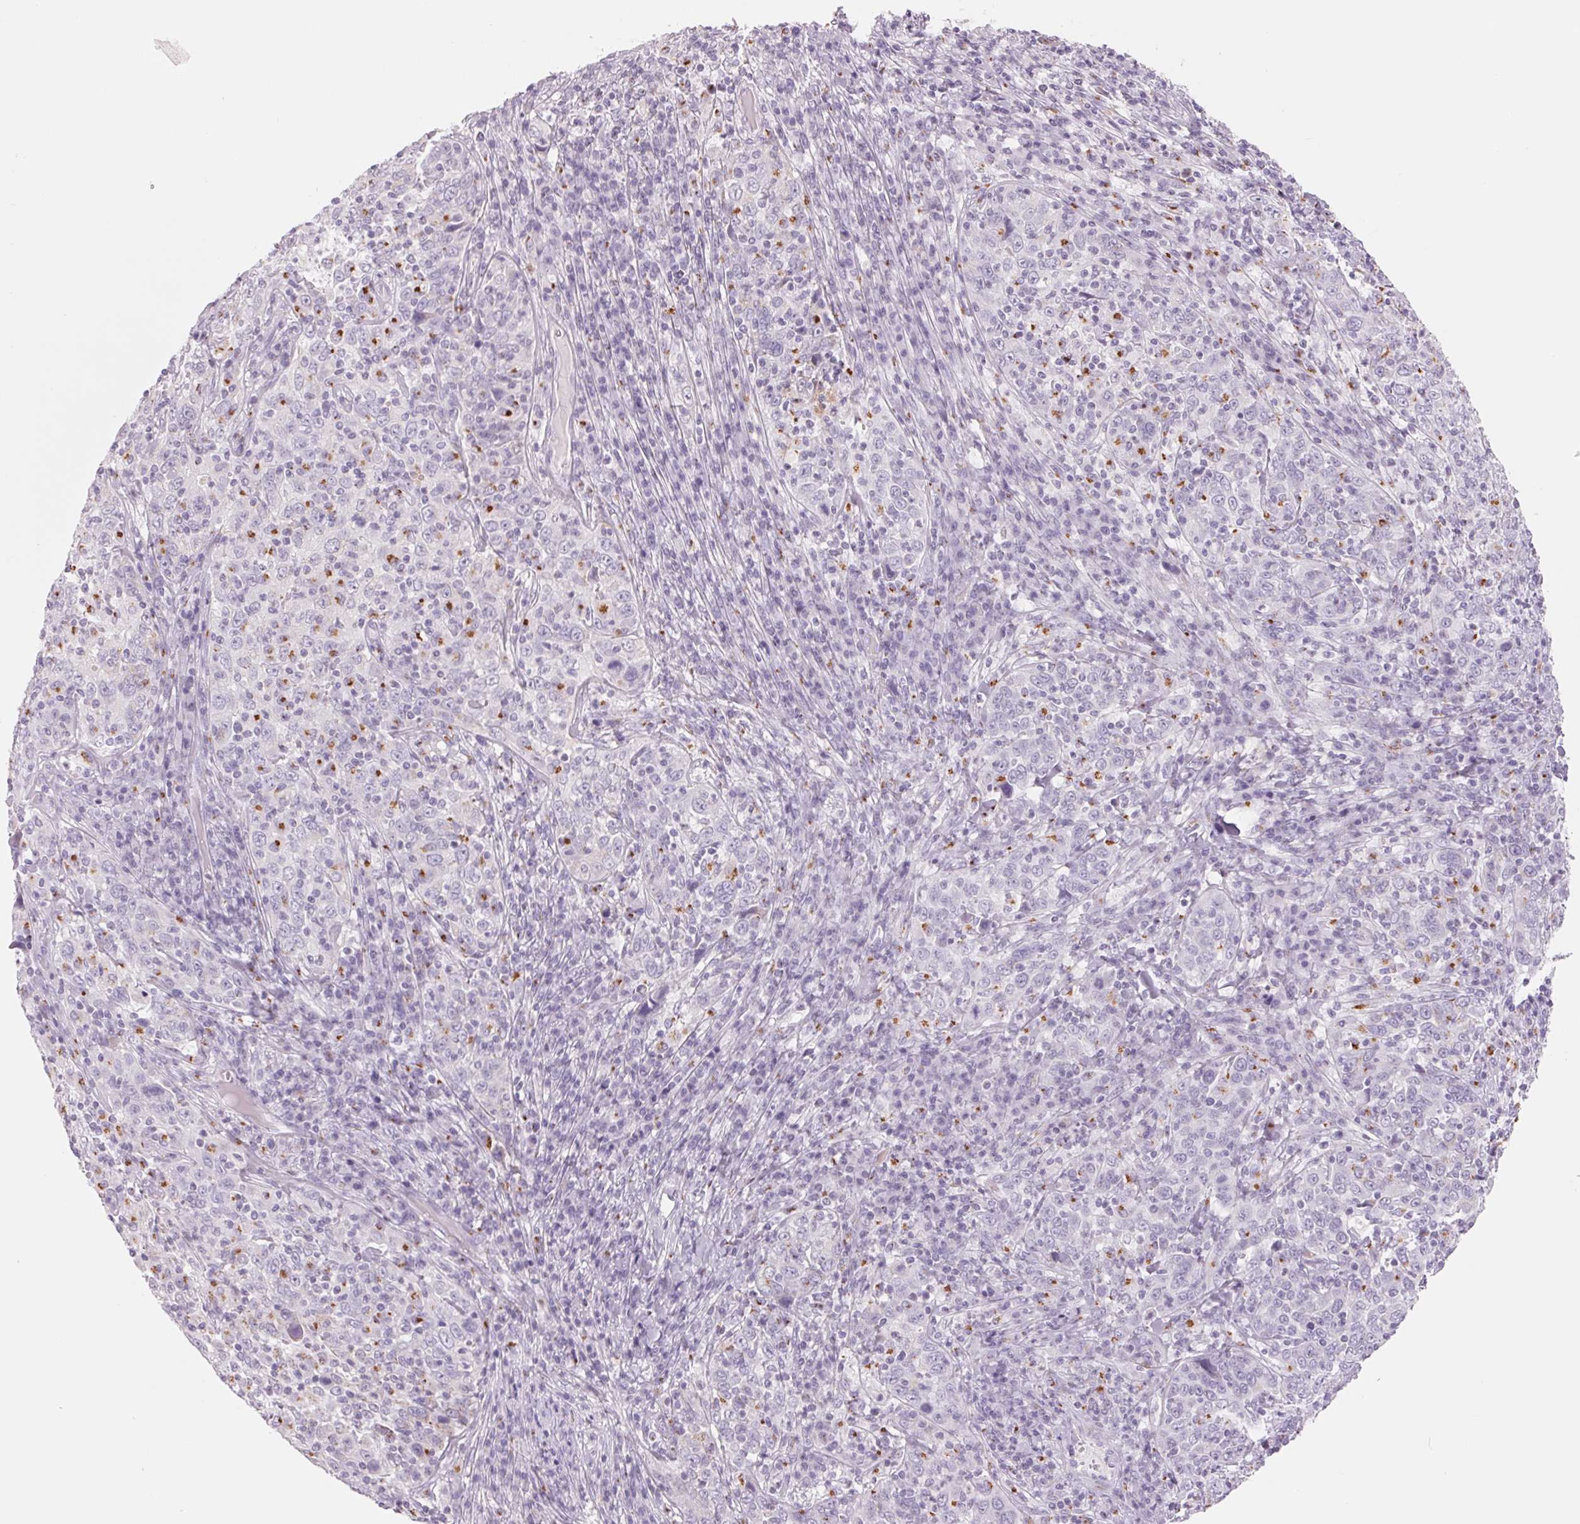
{"staining": {"intensity": "negative", "quantity": "none", "location": "none"}, "tissue": "cervical cancer", "cell_type": "Tumor cells", "image_type": "cancer", "snomed": [{"axis": "morphology", "description": "Squamous cell carcinoma, NOS"}, {"axis": "topography", "description": "Cervix"}], "caption": "The immunohistochemistry micrograph has no significant expression in tumor cells of cervical cancer (squamous cell carcinoma) tissue. The staining was performed using DAB (3,3'-diaminobenzidine) to visualize the protein expression in brown, while the nuclei were stained in blue with hematoxylin (Magnification: 20x).", "gene": "GALNT7", "patient": {"sex": "female", "age": 46}}